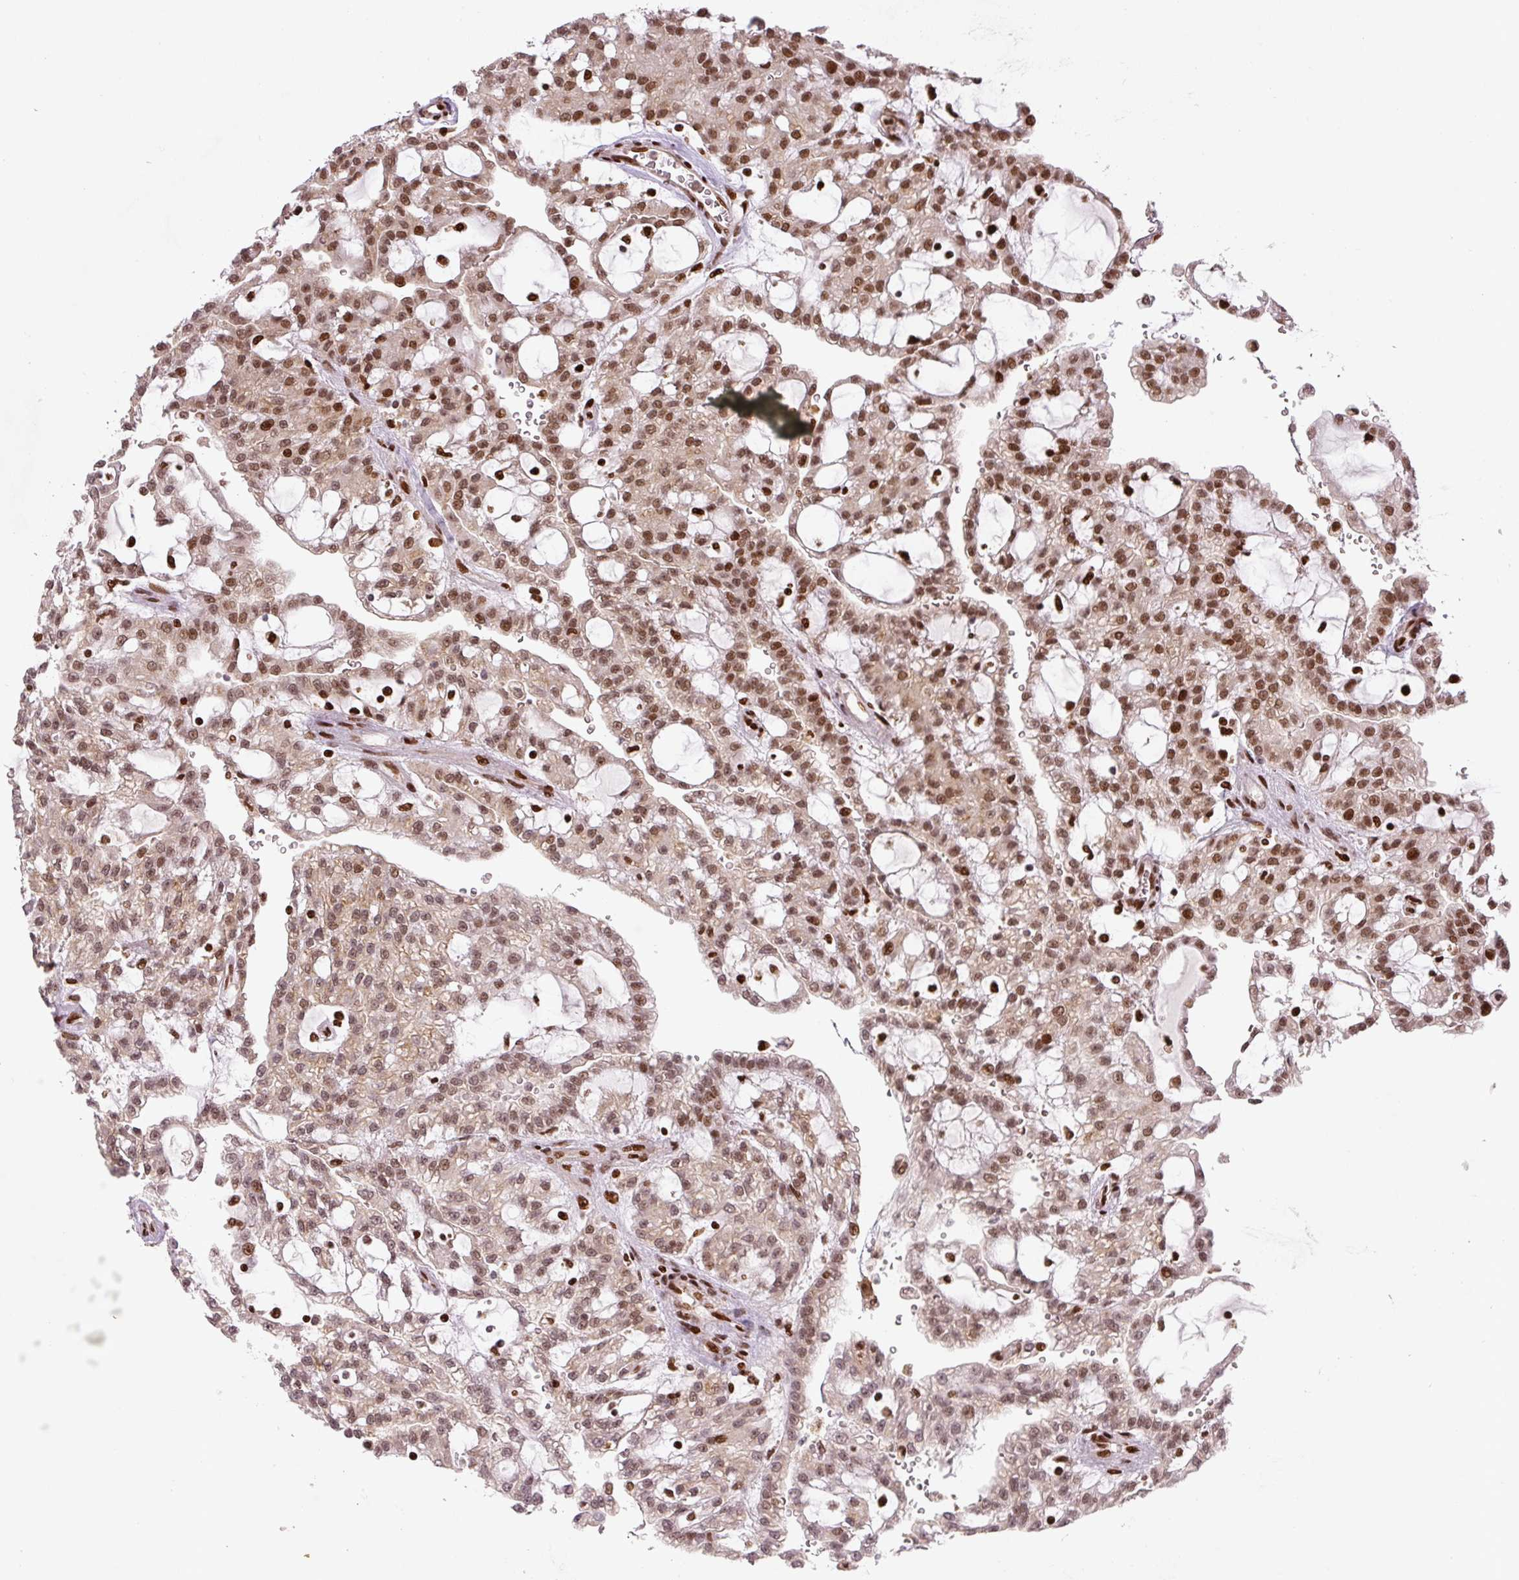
{"staining": {"intensity": "moderate", "quantity": ">75%", "location": "nuclear"}, "tissue": "renal cancer", "cell_type": "Tumor cells", "image_type": "cancer", "snomed": [{"axis": "morphology", "description": "Adenocarcinoma, NOS"}, {"axis": "topography", "description": "Kidney"}], "caption": "DAB immunohistochemical staining of human renal cancer displays moderate nuclear protein positivity in approximately >75% of tumor cells.", "gene": "PYDC2", "patient": {"sex": "male", "age": 63}}